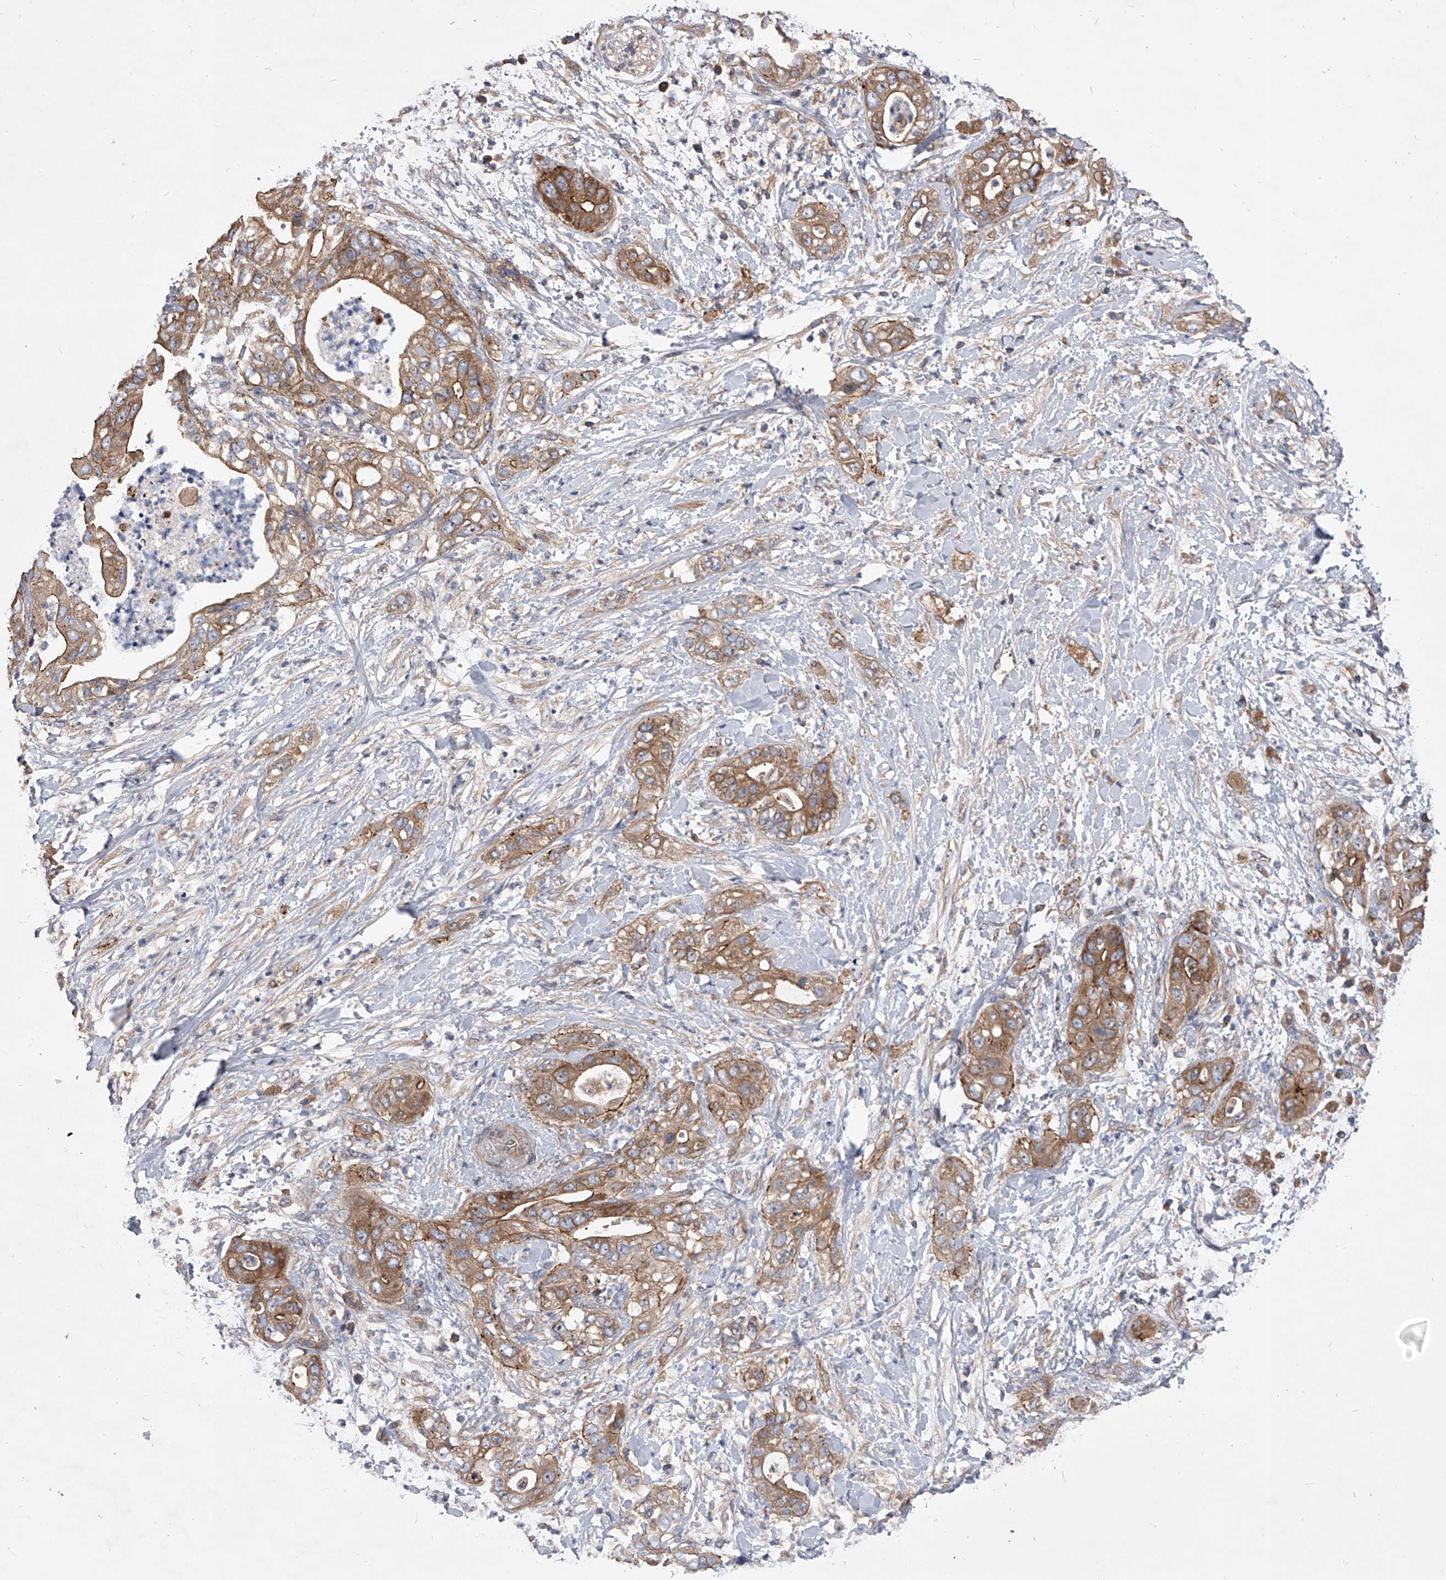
{"staining": {"intensity": "moderate", "quantity": ">75%", "location": "cytoplasmic/membranous"}, "tissue": "pancreatic cancer", "cell_type": "Tumor cells", "image_type": "cancer", "snomed": [{"axis": "morphology", "description": "Adenocarcinoma, NOS"}, {"axis": "topography", "description": "Pancreas"}], "caption": "Brown immunohistochemical staining in human pancreatic cancer (adenocarcinoma) displays moderate cytoplasmic/membranous staining in approximately >75% of tumor cells.", "gene": "CUL7", "patient": {"sex": "female", "age": 78}}